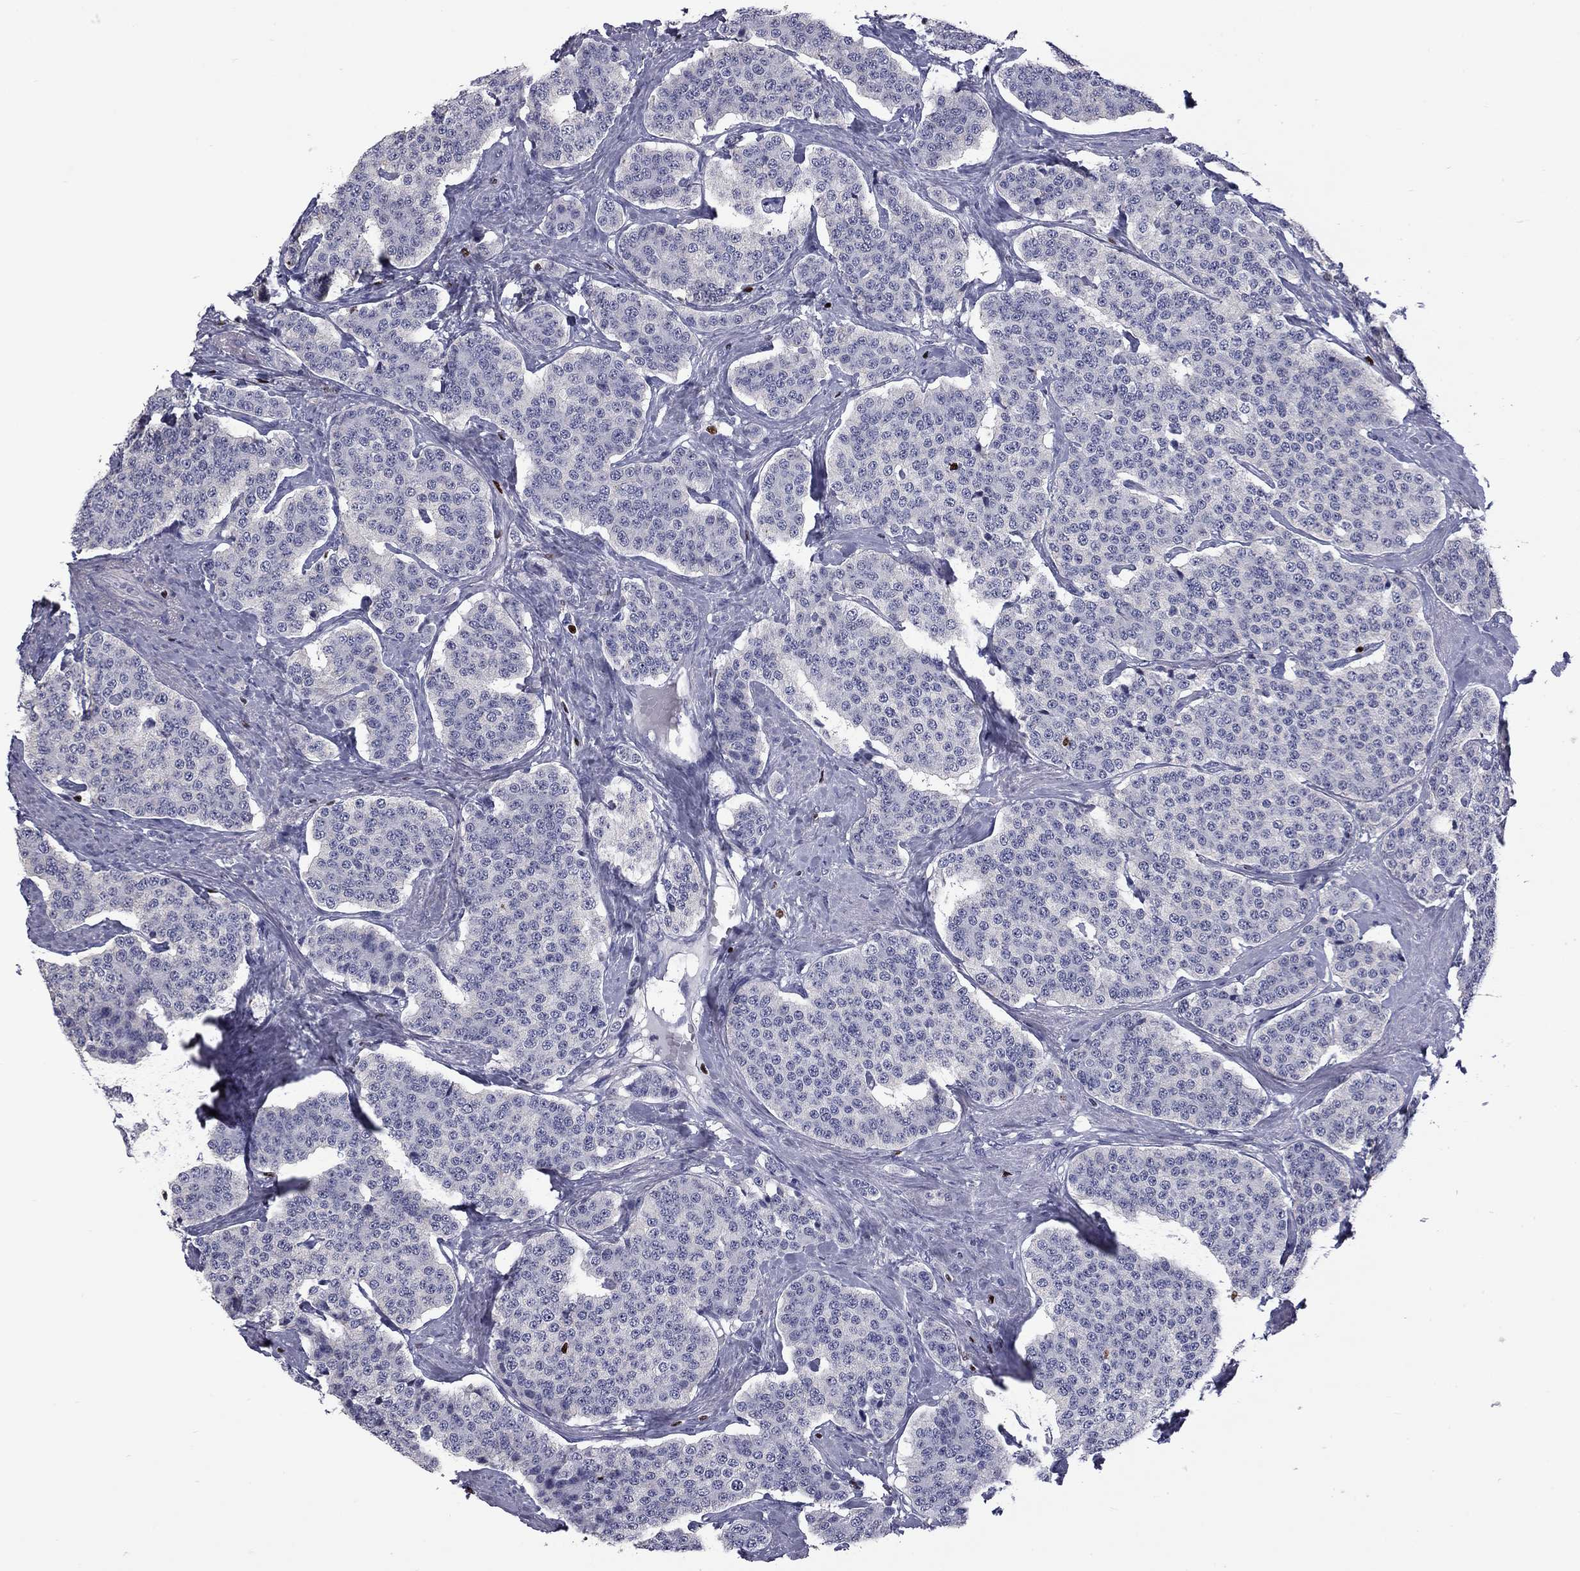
{"staining": {"intensity": "negative", "quantity": "none", "location": "none"}, "tissue": "carcinoid", "cell_type": "Tumor cells", "image_type": "cancer", "snomed": [{"axis": "morphology", "description": "Carcinoid, malignant, NOS"}, {"axis": "topography", "description": "Small intestine"}], "caption": "Immunohistochemistry image of neoplastic tissue: human carcinoid stained with DAB (3,3'-diaminobenzidine) exhibits no significant protein positivity in tumor cells. (DAB immunohistochemistry (IHC), high magnification).", "gene": "IKZF3", "patient": {"sex": "female", "age": 58}}